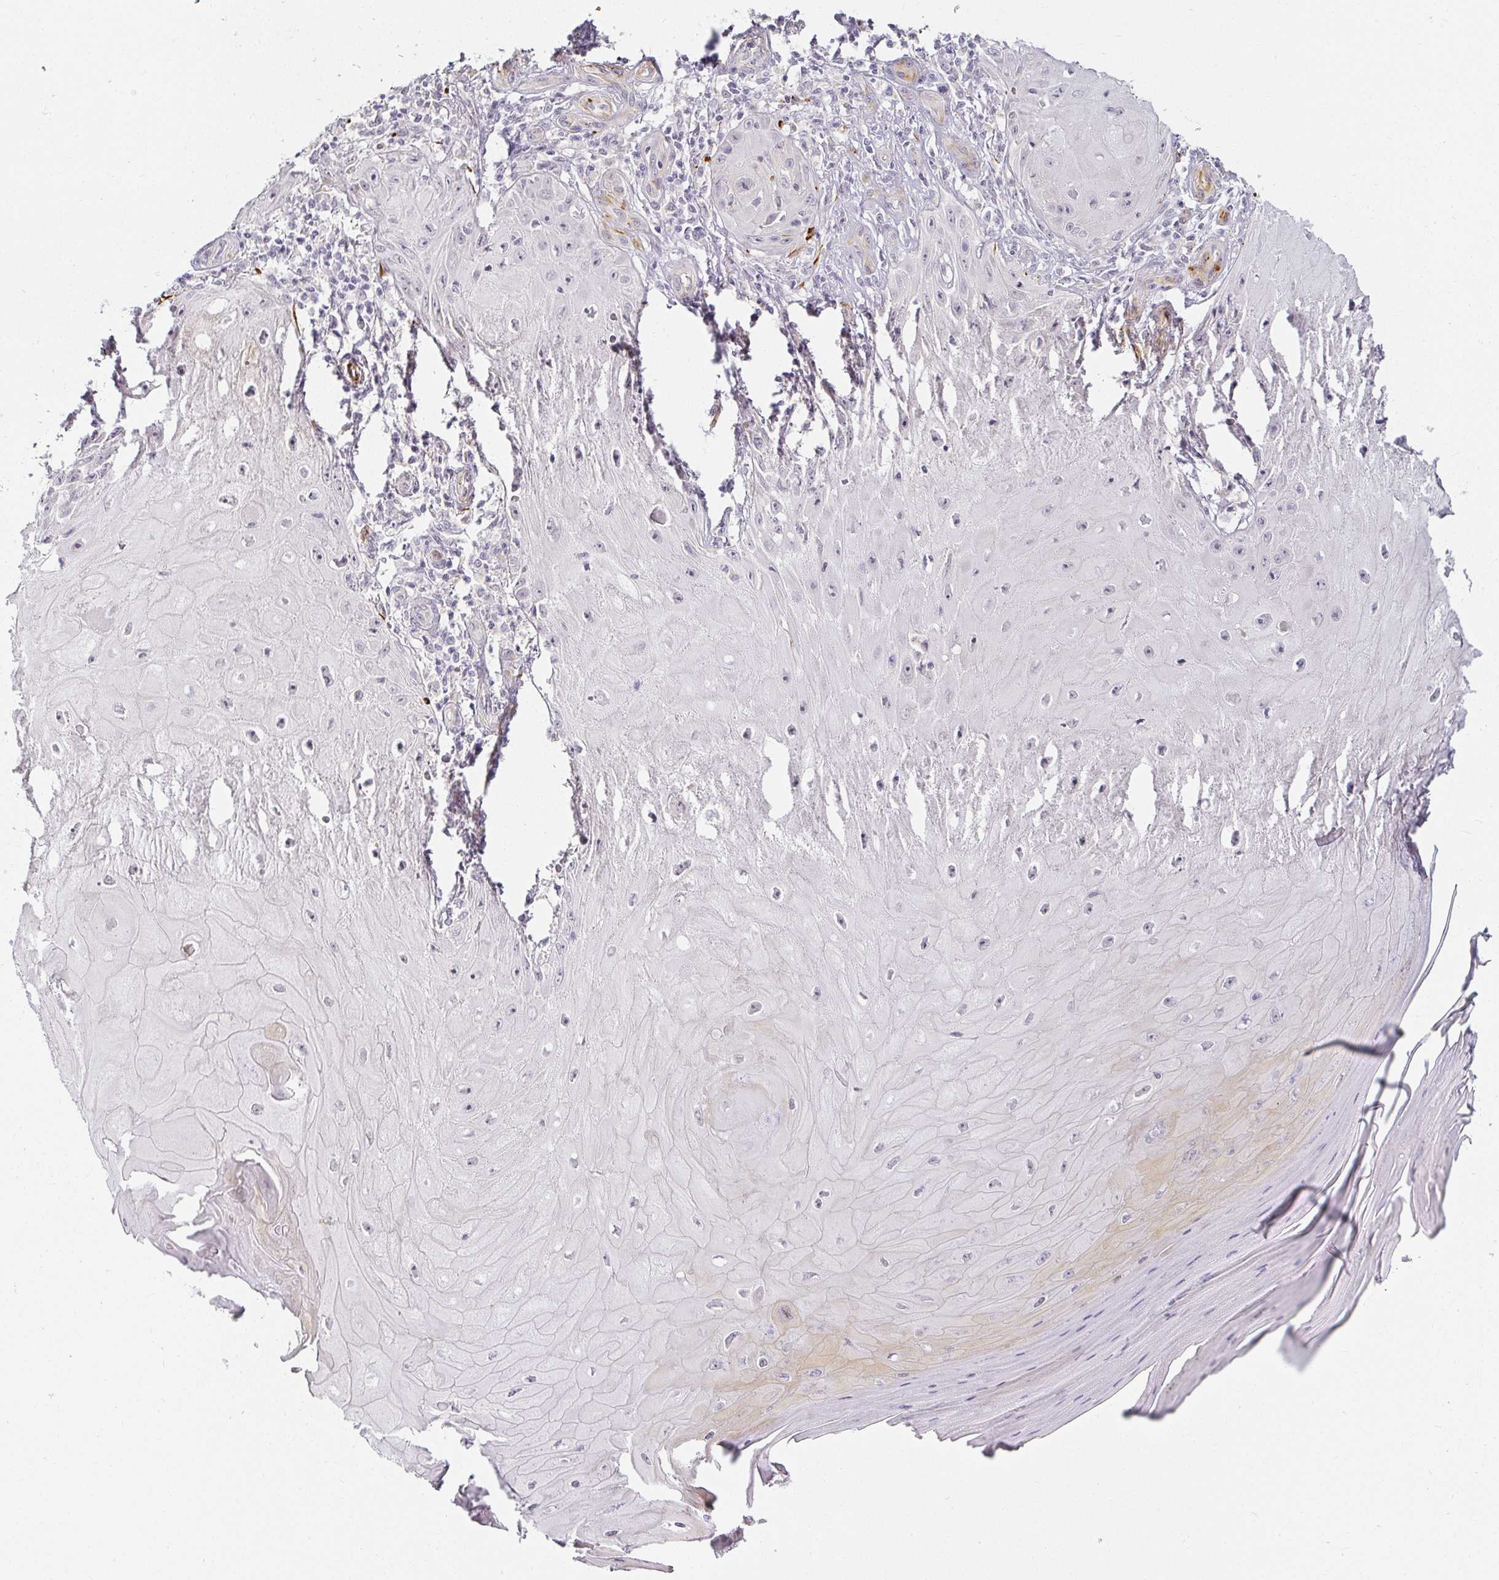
{"staining": {"intensity": "negative", "quantity": "none", "location": "none"}, "tissue": "skin cancer", "cell_type": "Tumor cells", "image_type": "cancer", "snomed": [{"axis": "morphology", "description": "Squamous cell carcinoma, NOS"}, {"axis": "topography", "description": "Skin"}], "caption": "Tumor cells are negative for protein expression in human squamous cell carcinoma (skin). The staining is performed using DAB (3,3'-diaminobenzidine) brown chromogen with nuclei counter-stained in using hematoxylin.", "gene": "ACAN", "patient": {"sex": "female", "age": 77}}